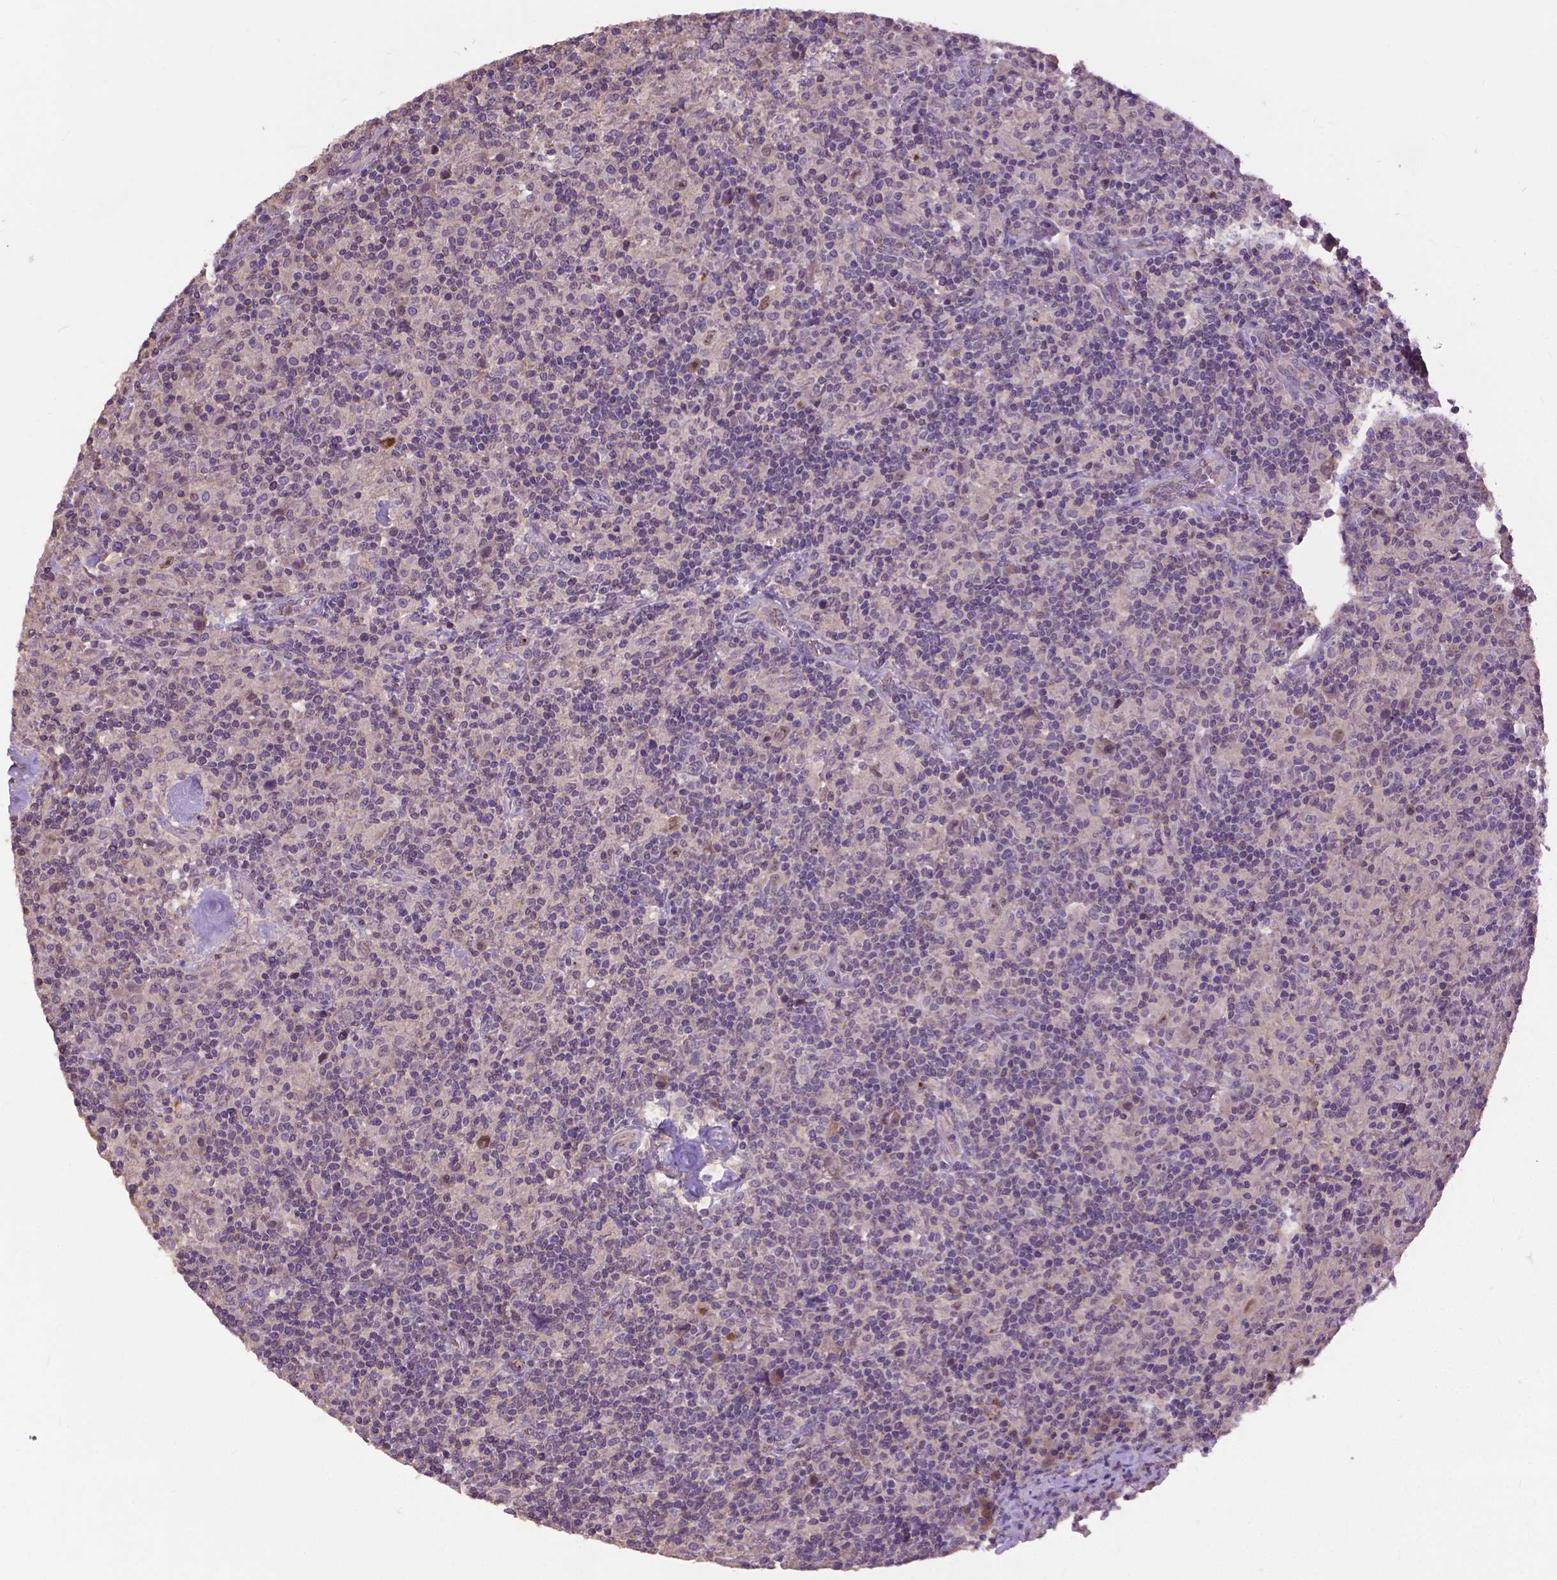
{"staining": {"intensity": "negative", "quantity": "none", "location": "none"}, "tissue": "lymphoma", "cell_type": "Tumor cells", "image_type": "cancer", "snomed": [{"axis": "morphology", "description": "Hodgkin's disease, NOS"}, {"axis": "topography", "description": "Lymph node"}], "caption": "Tumor cells are negative for brown protein staining in Hodgkin's disease.", "gene": "ZNF337", "patient": {"sex": "male", "age": 70}}